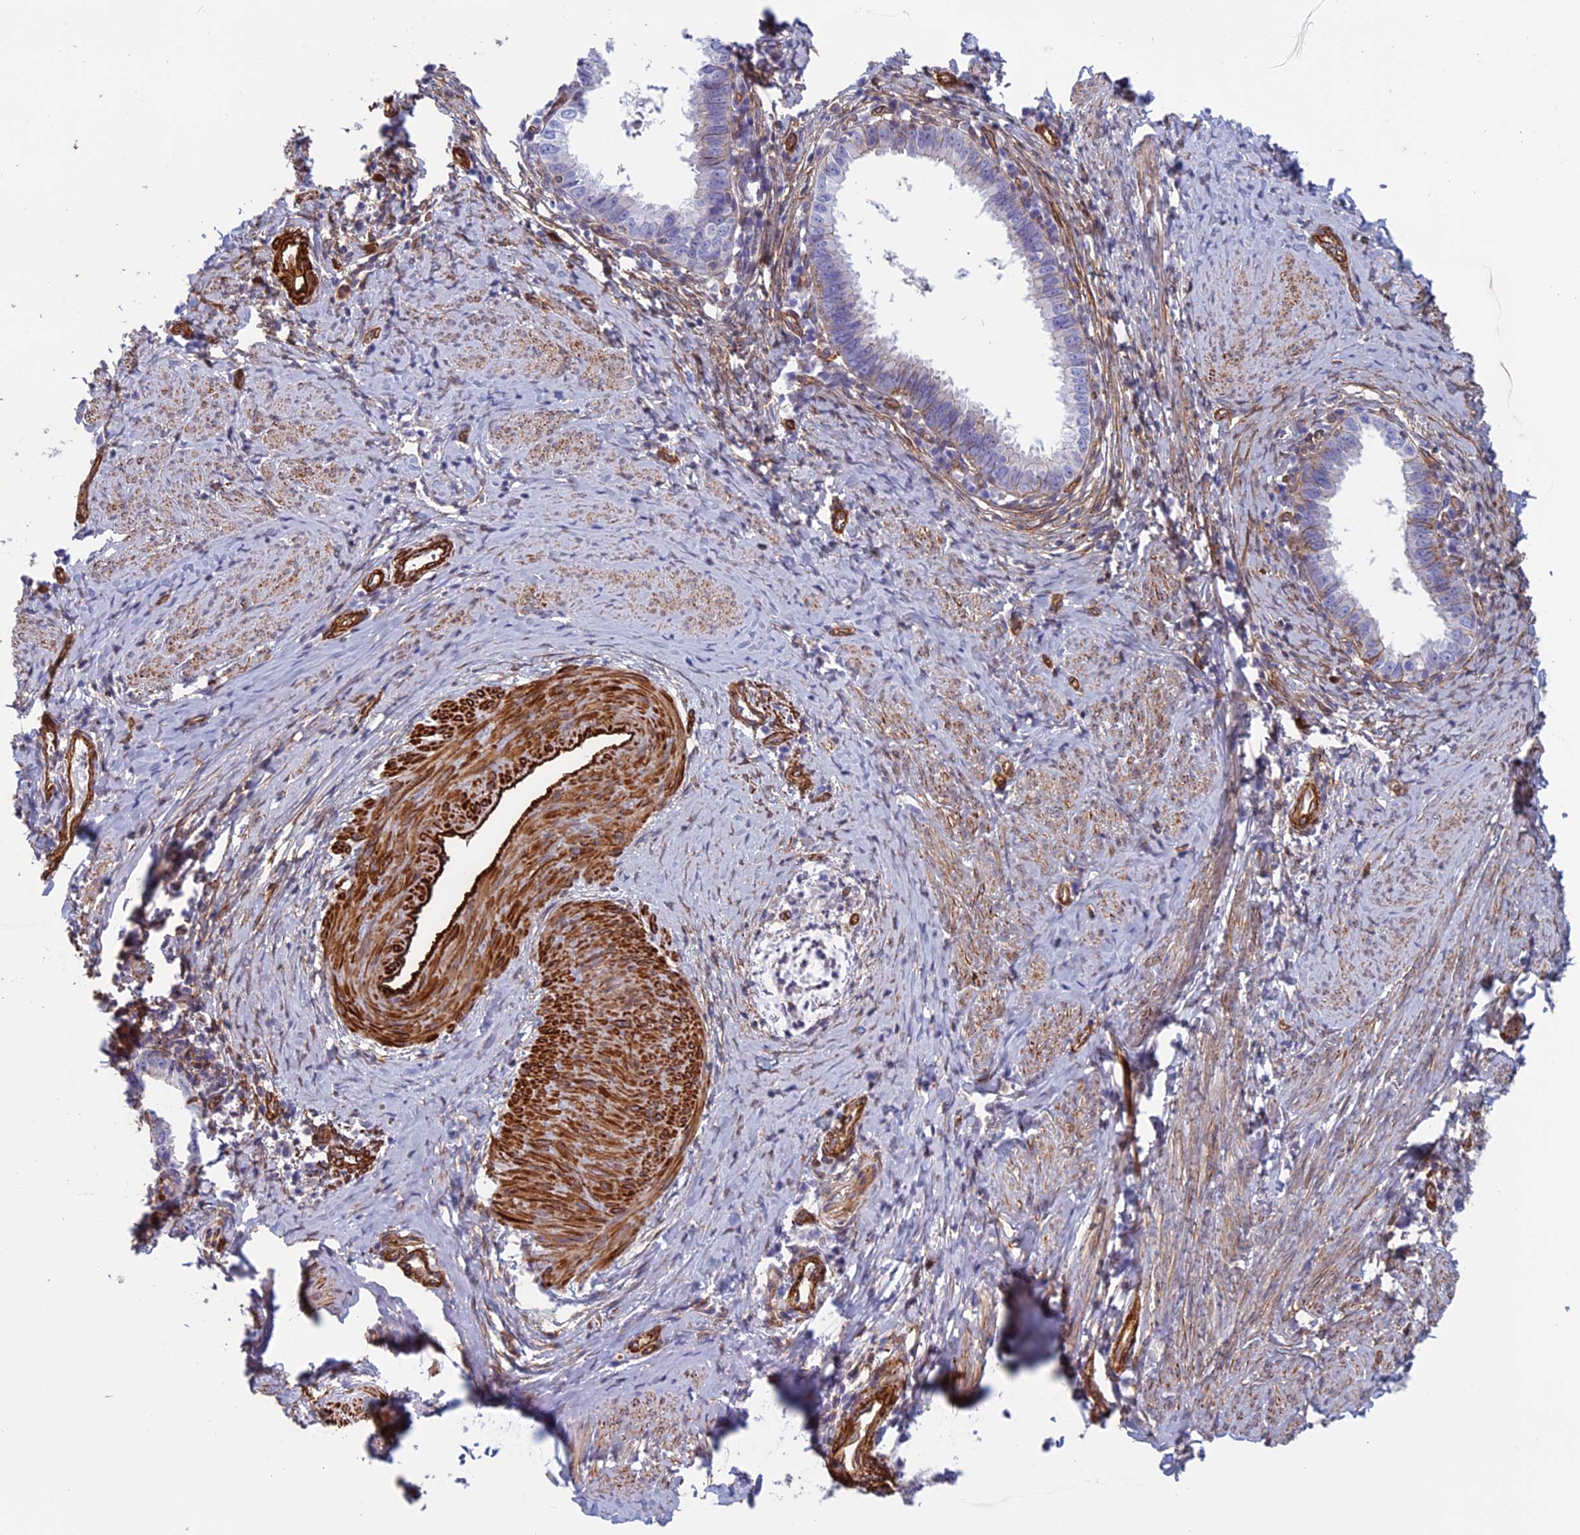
{"staining": {"intensity": "negative", "quantity": "none", "location": "none"}, "tissue": "cervical cancer", "cell_type": "Tumor cells", "image_type": "cancer", "snomed": [{"axis": "morphology", "description": "Adenocarcinoma, NOS"}, {"axis": "topography", "description": "Cervix"}], "caption": "There is no significant expression in tumor cells of adenocarcinoma (cervical).", "gene": "ANGPTL2", "patient": {"sex": "female", "age": 36}}